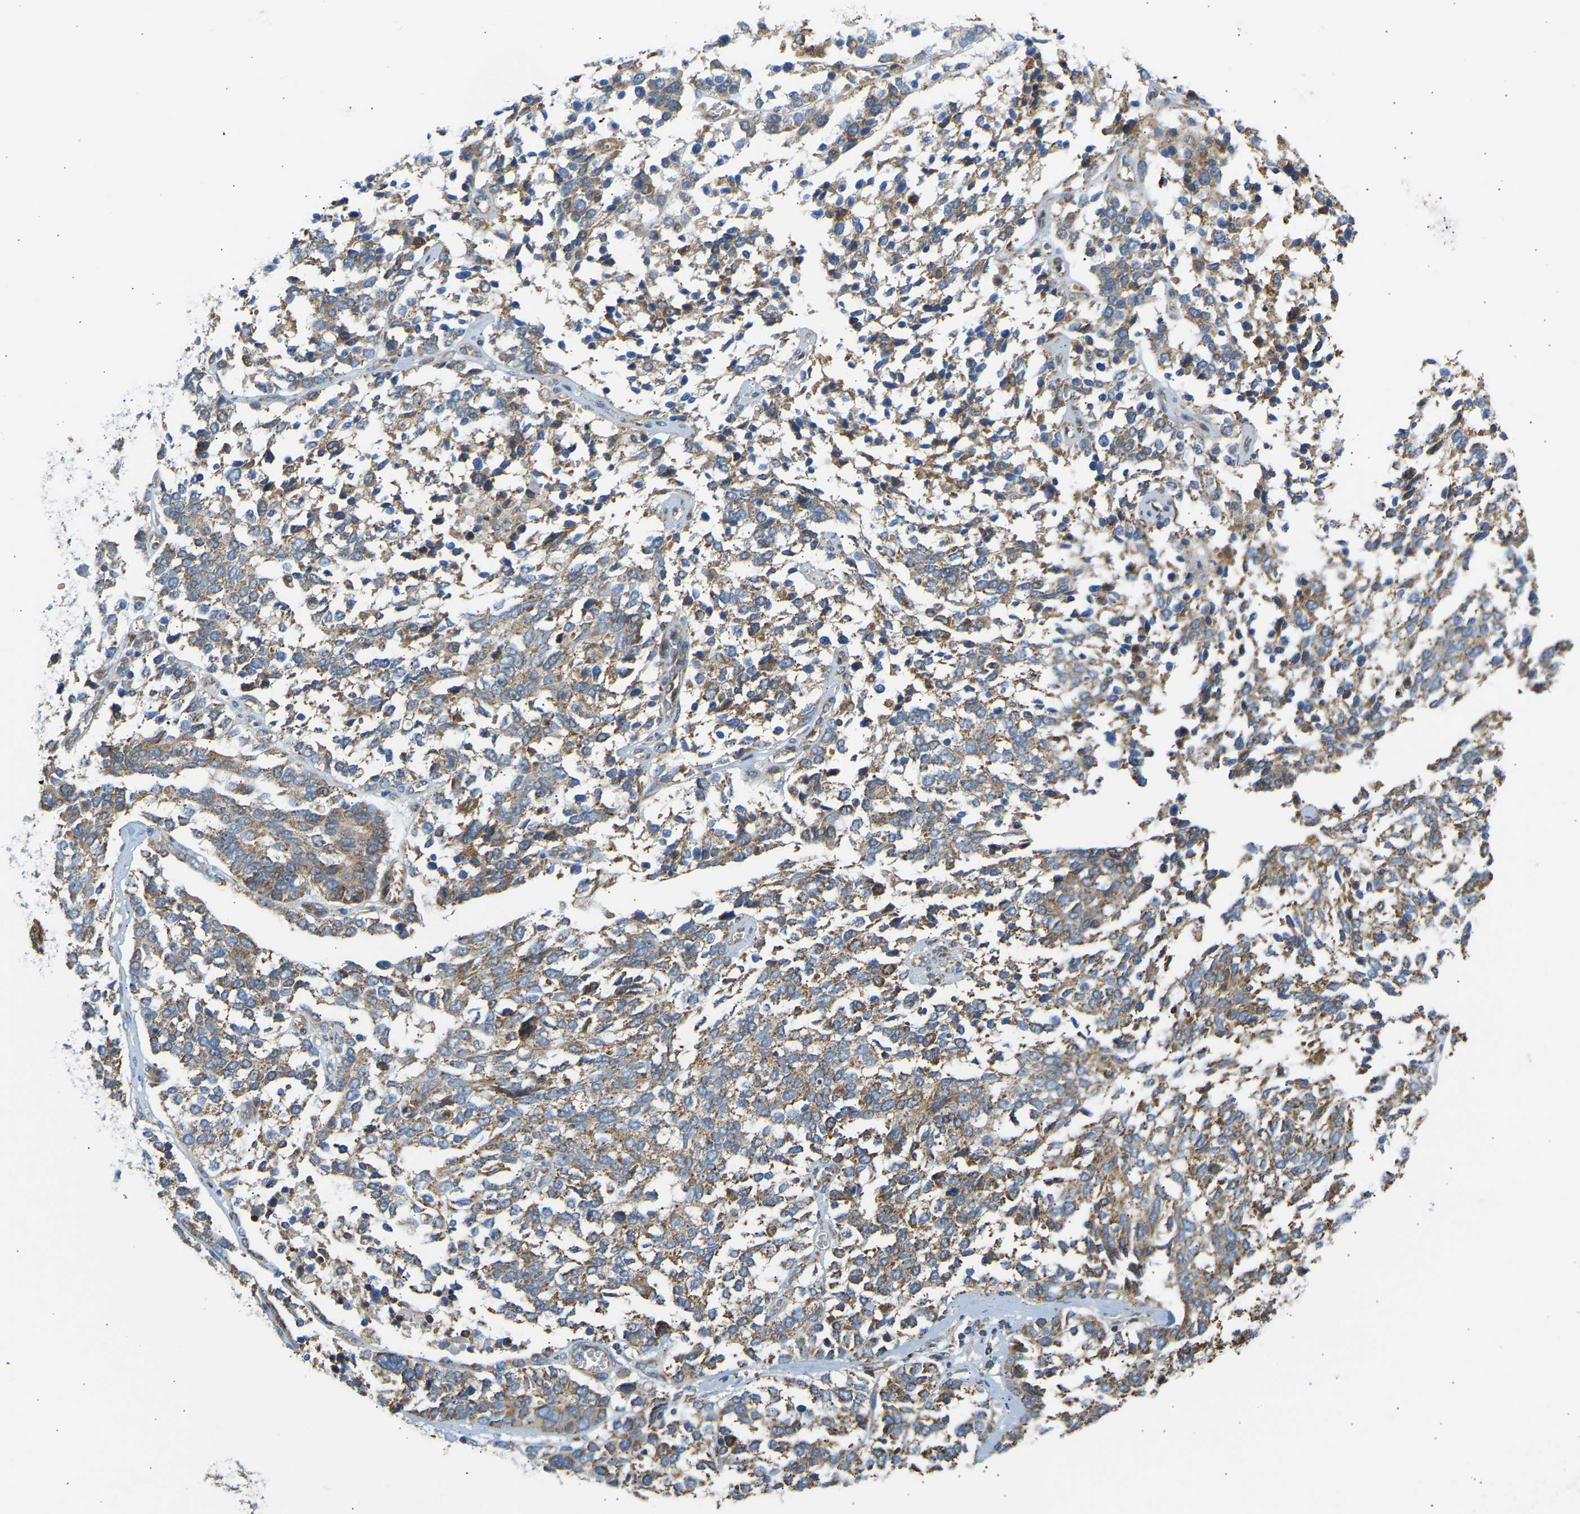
{"staining": {"intensity": "moderate", "quantity": ">75%", "location": "cytoplasmic/membranous"}, "tissue": "ovarian cancer", "cell_type": "Tumor cells", "image_type": "cancer", "snomed": [{"axis": "morphology", "description": "Cystadenocarcinoma, serous, NOS"}, {"axis": "topography", "description": "Ovary"}], "caption": "Ovarian serous cystadenocarcinoma was stained to show a protein in brown. There is medium levels of moderate cytoplasmic/membranous expression in about >75% of tumor cells. (Brightfield microscopy of DAB IHC at high magnification).", "gene": "YIPF2", "patient": {"sex": "female", "age": 44}}